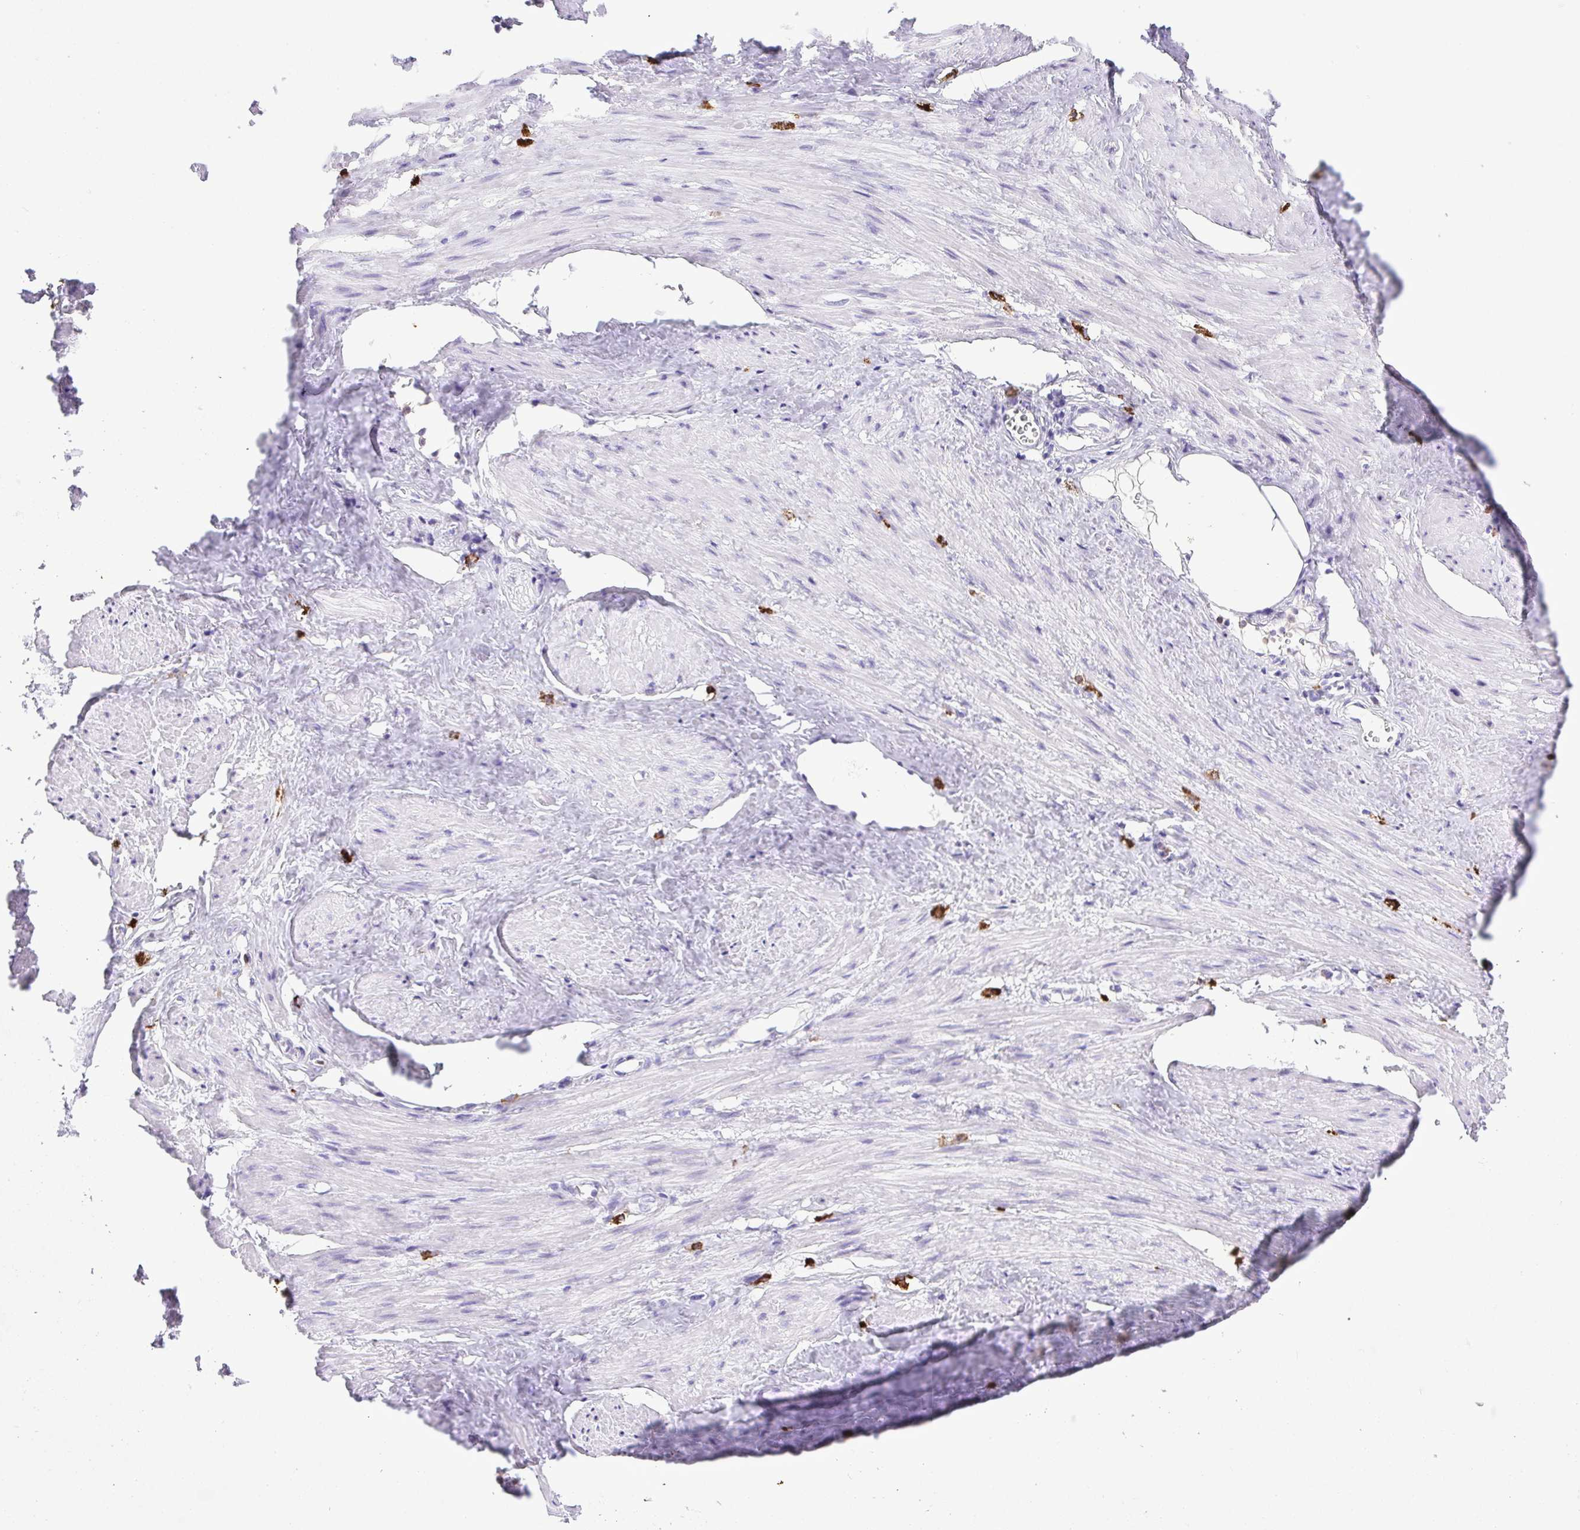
{"staining": {"intensity": "negative", "quantity": "none", "location": "none"}, "tissue": "adipose tissue", "cell_type": "Adipocytes", "image_type": "normal", "snomed": [{"axis": "morphology", "description": "Normal tissue, NOS"}, {"axis": "topography", "description": "Prostate"}, {"axis": "topography", "description": "Peripheral nerve tissue"}], "caption": "High power microscopy image of an IHC micrograph of normal adipose tissue, revealing no significant positivity in adipocytes.", "gene": "FAM177B", "patient": {"sex": "male", "age": 55}}